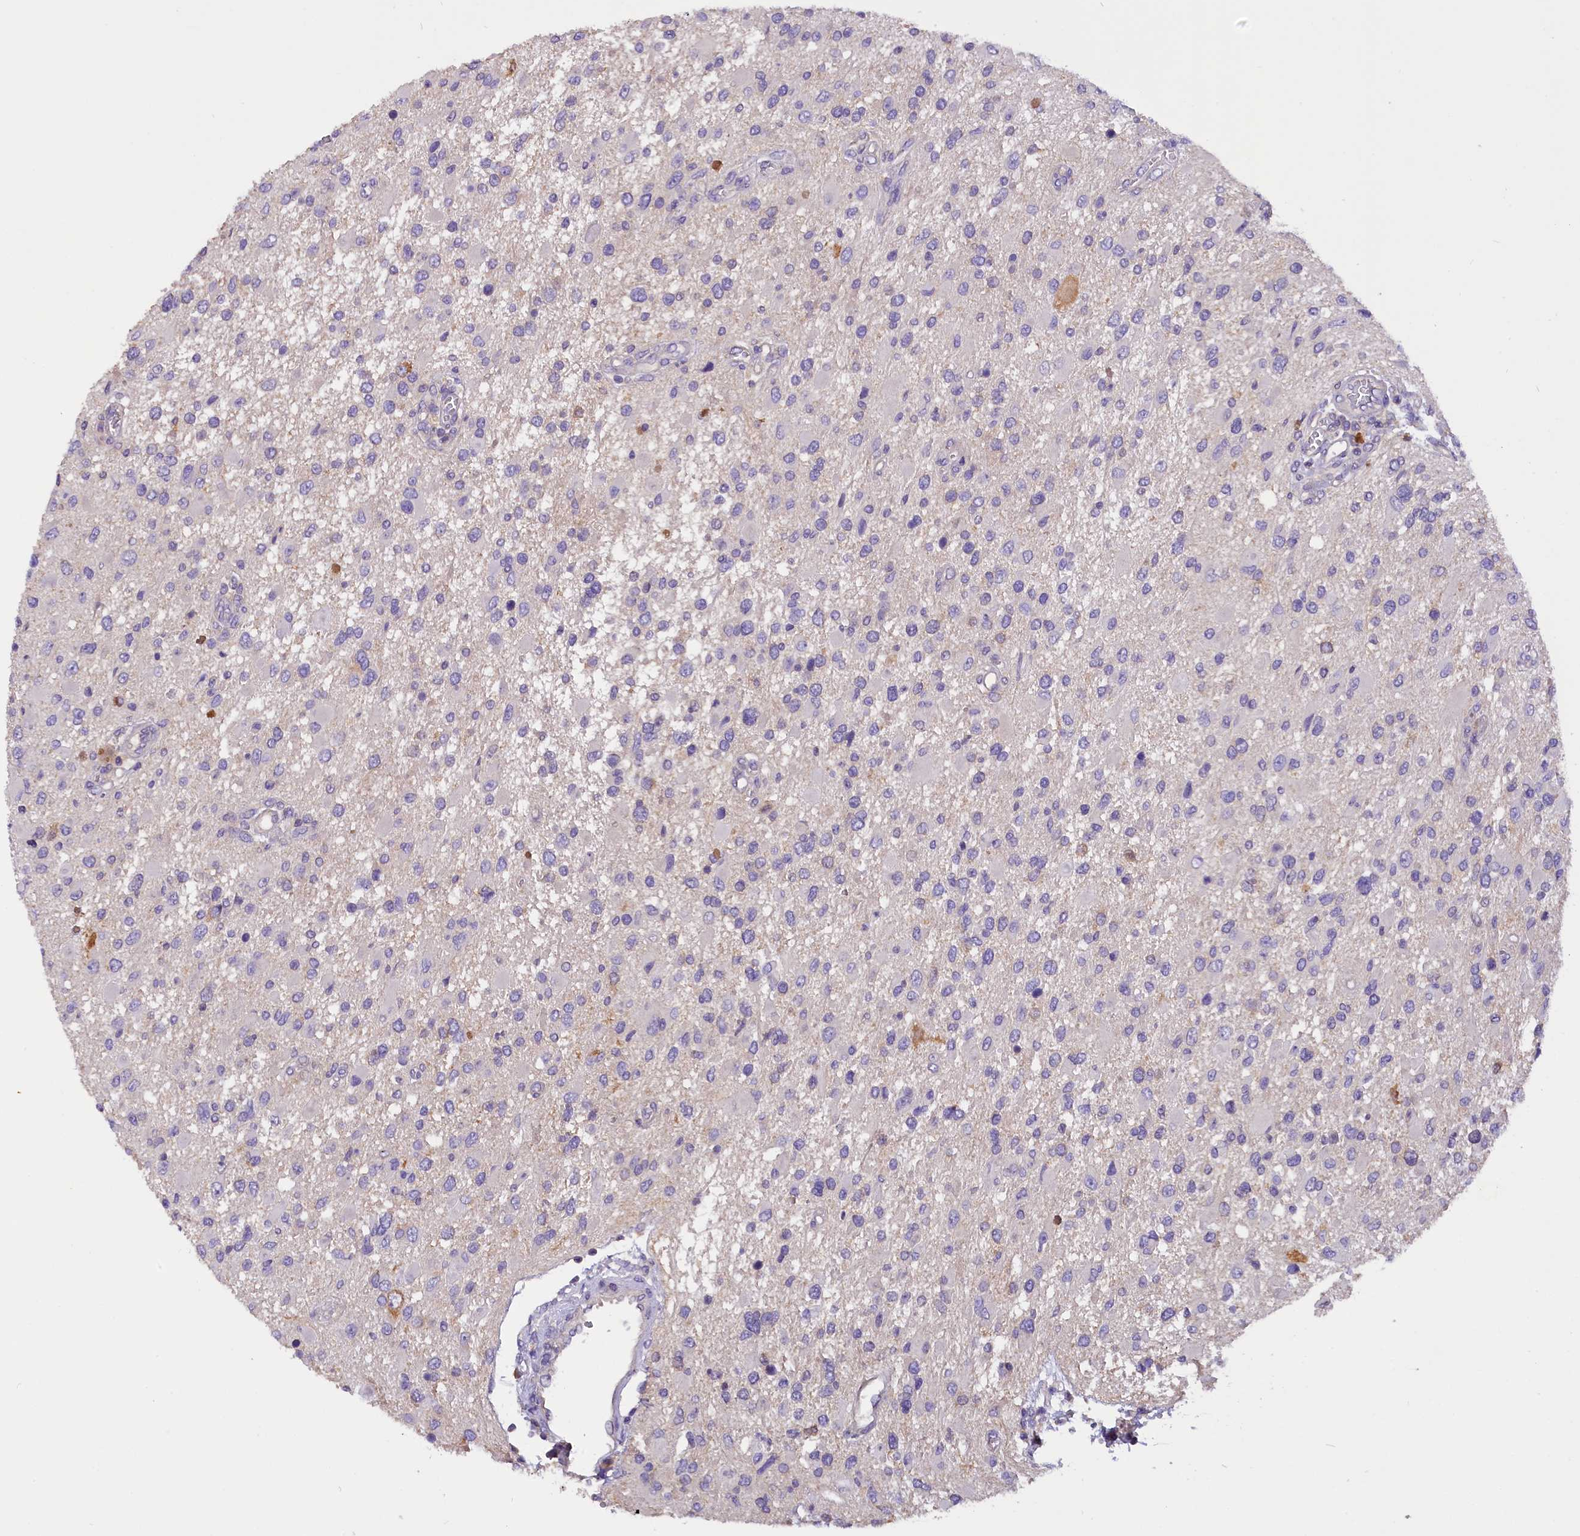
{"staining": {"intensity": "negative", "quantity": "none", "location": "none"}, "tissue": "glioma", "cell_type": "Tumor cells", "image_type": "cancer", "snomed": [{"axis": "morphology", "description": "Glioma, malignant, High grade"}, {"axis": "topography", "description": "Brain"}], "caption": "Immunohistochemistry (IHC) of malignant glioma (high-grade) displays no expression in tumor cells.", "gene": "AP3B2", "patient": {"sex": "male", "age": 53}}